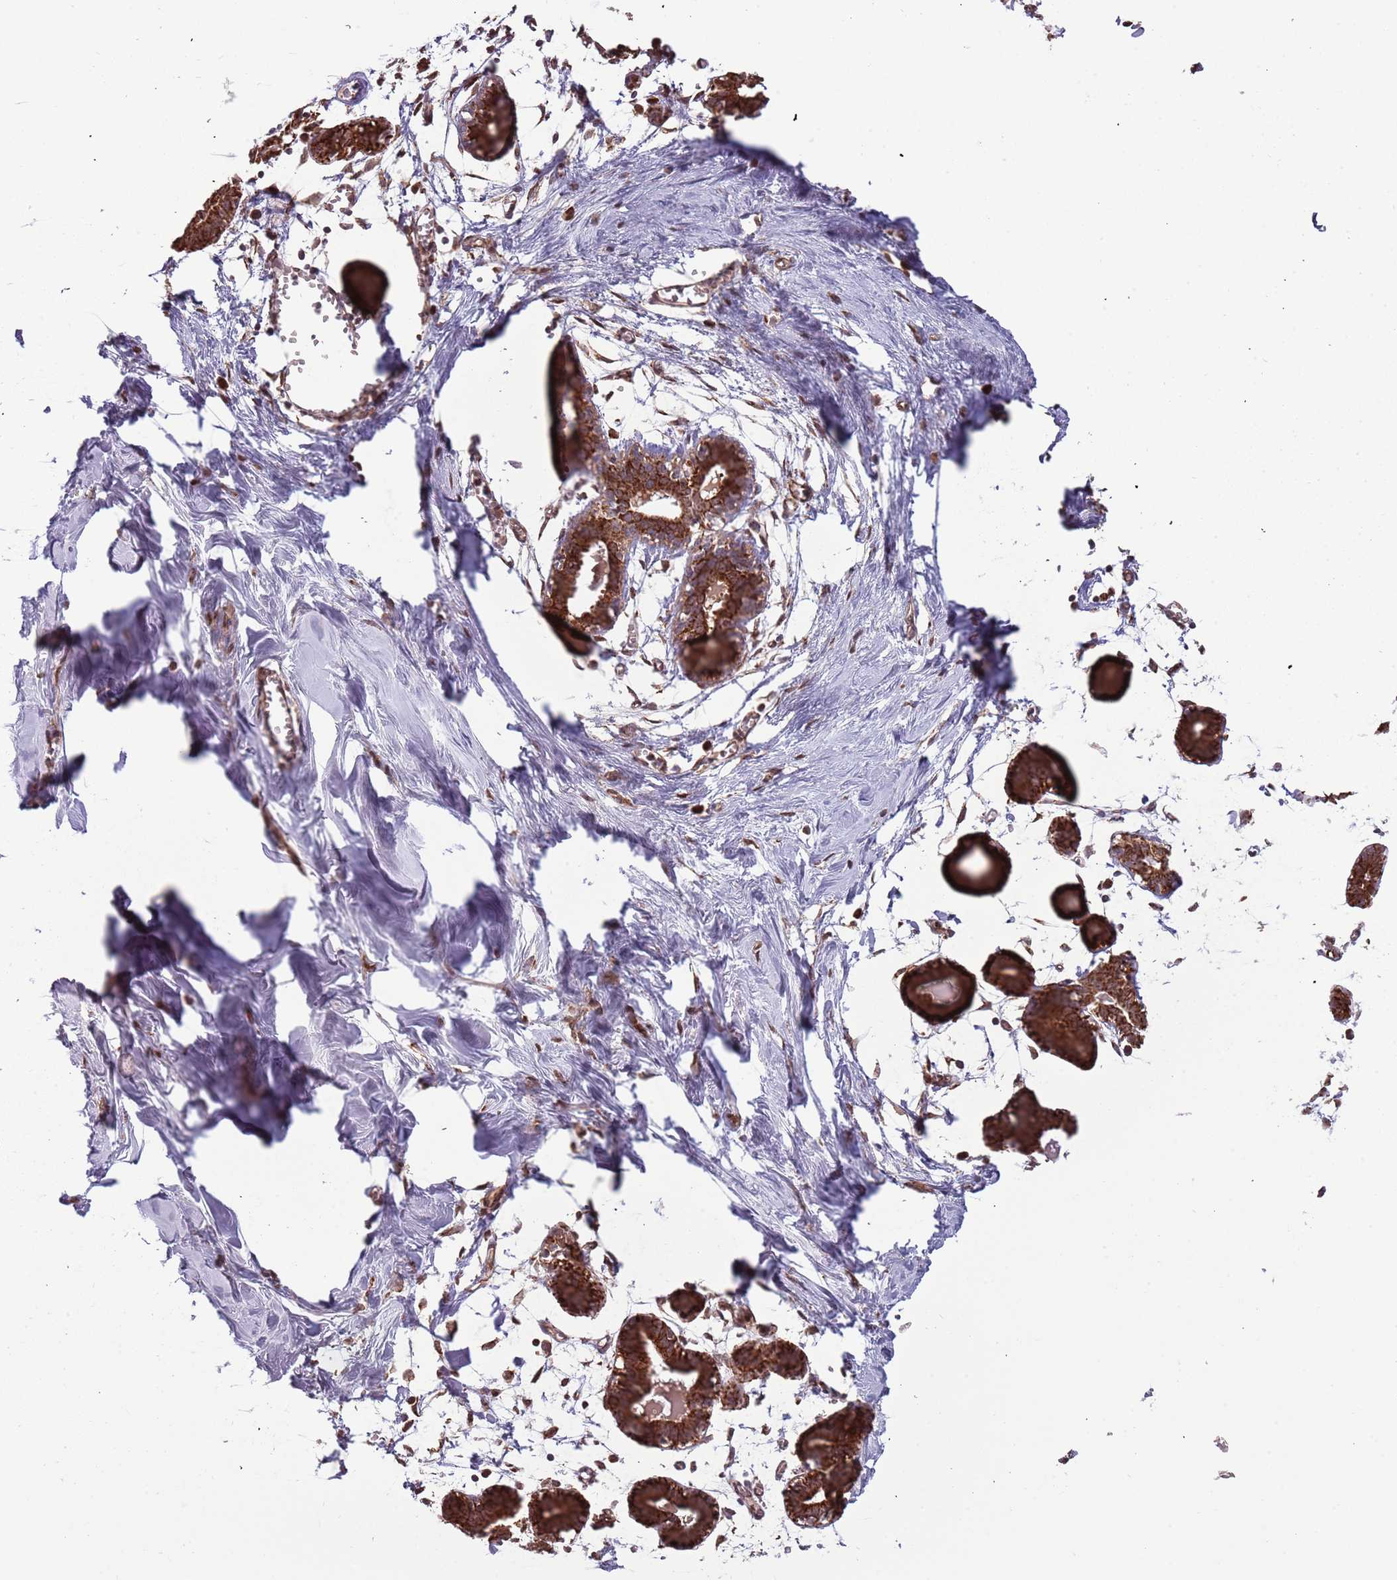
{"staining": {"intensity": "negative", "quantity": "none", "location": "none"}, "tissue": "breast", "cell_type": "Adipocytes", "image_type": "normal", "snomed": [{"axis": "morphology", "description": "Normal tissue, NOS"}, {"axis": "topography", "description": "Breast"}], "caption": "A micrograph of breast stained for a protein displays no brown staining in adipocytes.", "gene": "IL17RD", "patient": {"sex": "female", "age": 27}}